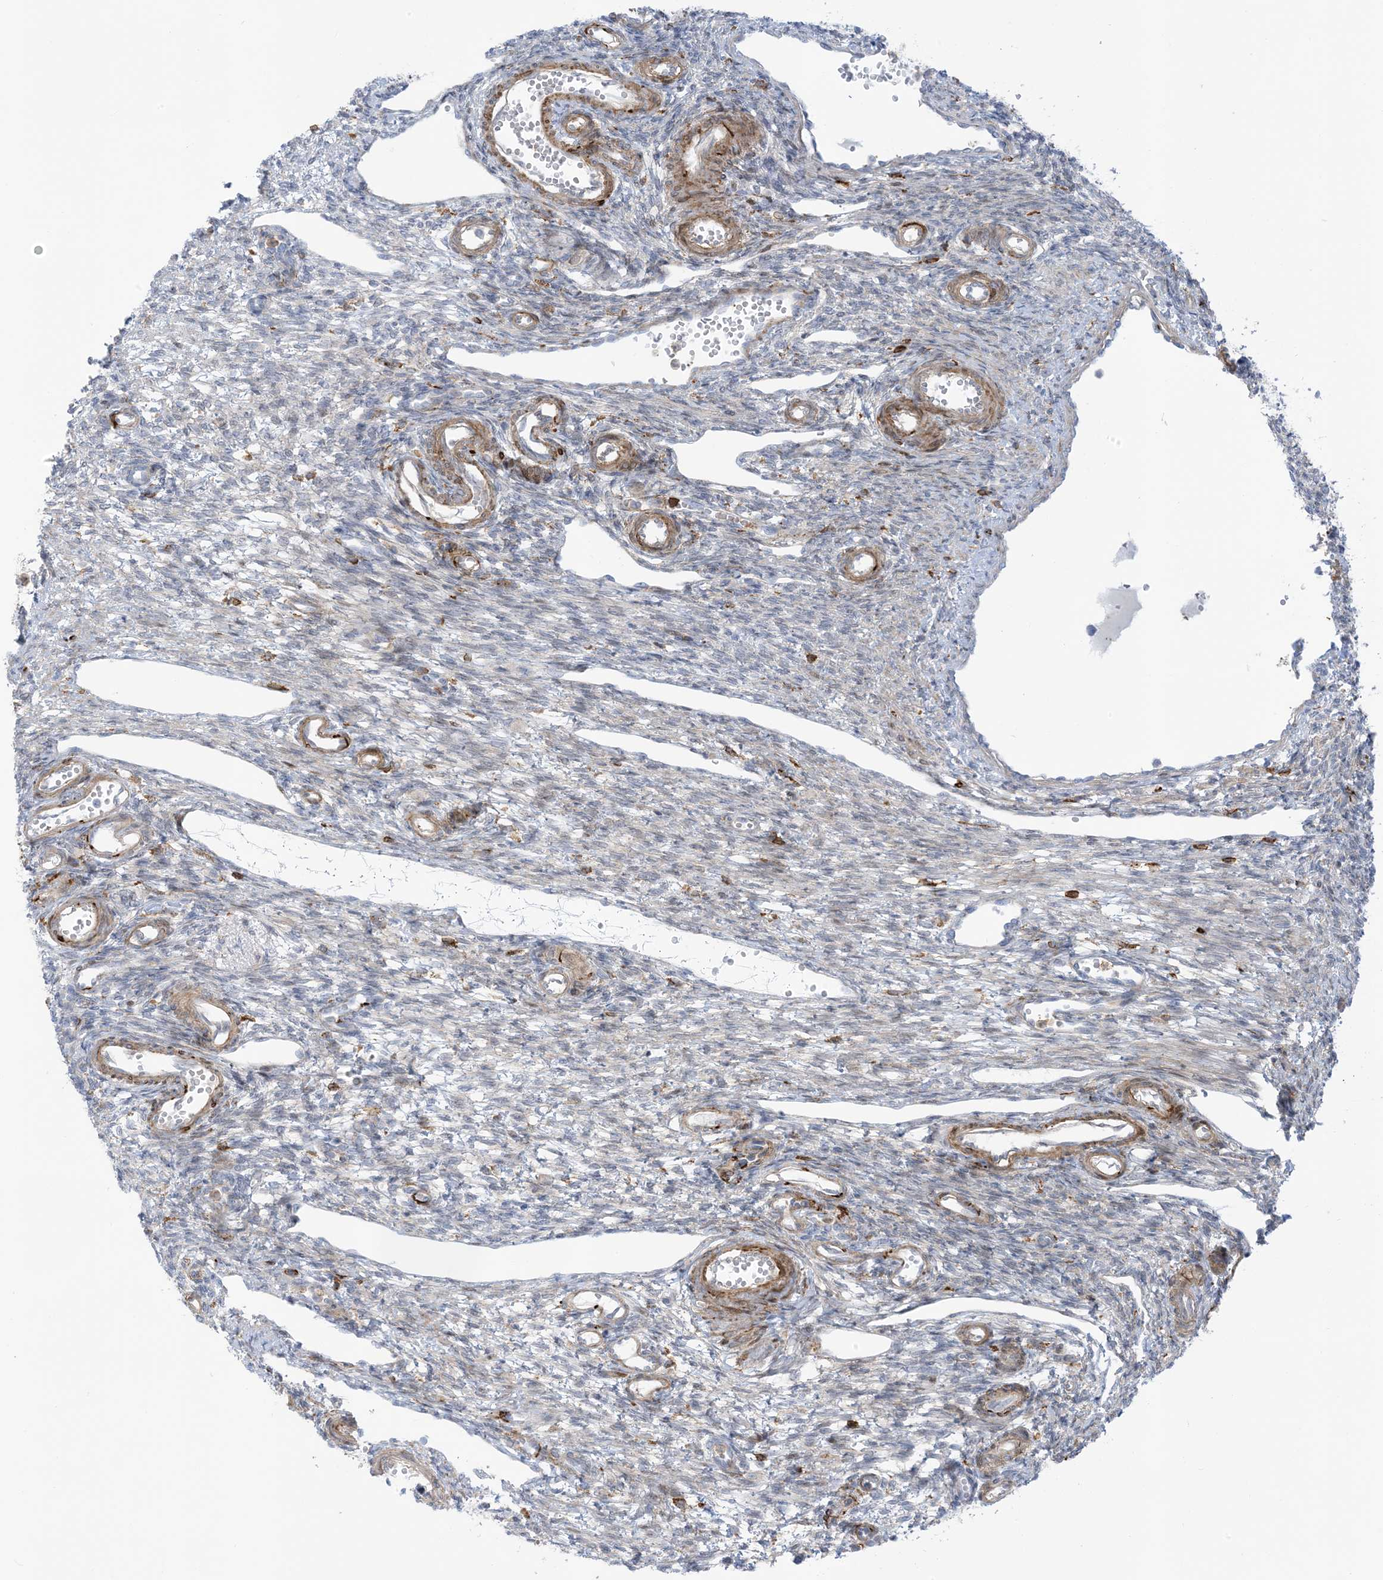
{"staining": {"intensity": "negative", "quantity": "none", "location": "none"}, "tissue": "ovary", "cell_type": "Ovarian stroma cells", "image_type": "normal", "snomed": [{"axis": "morphology", "description": "Normal tissue, NOS"}, {"axis": "morphology", "description": "Cyst, NOS"}, {"axis": "topography", "description": "Ovary"}], "caption": "IHC of benign human ovary reveals no expression in ovarian stroma cells.", "gene": "ICMT", "patient": {"sex": "female", "age": 33}}